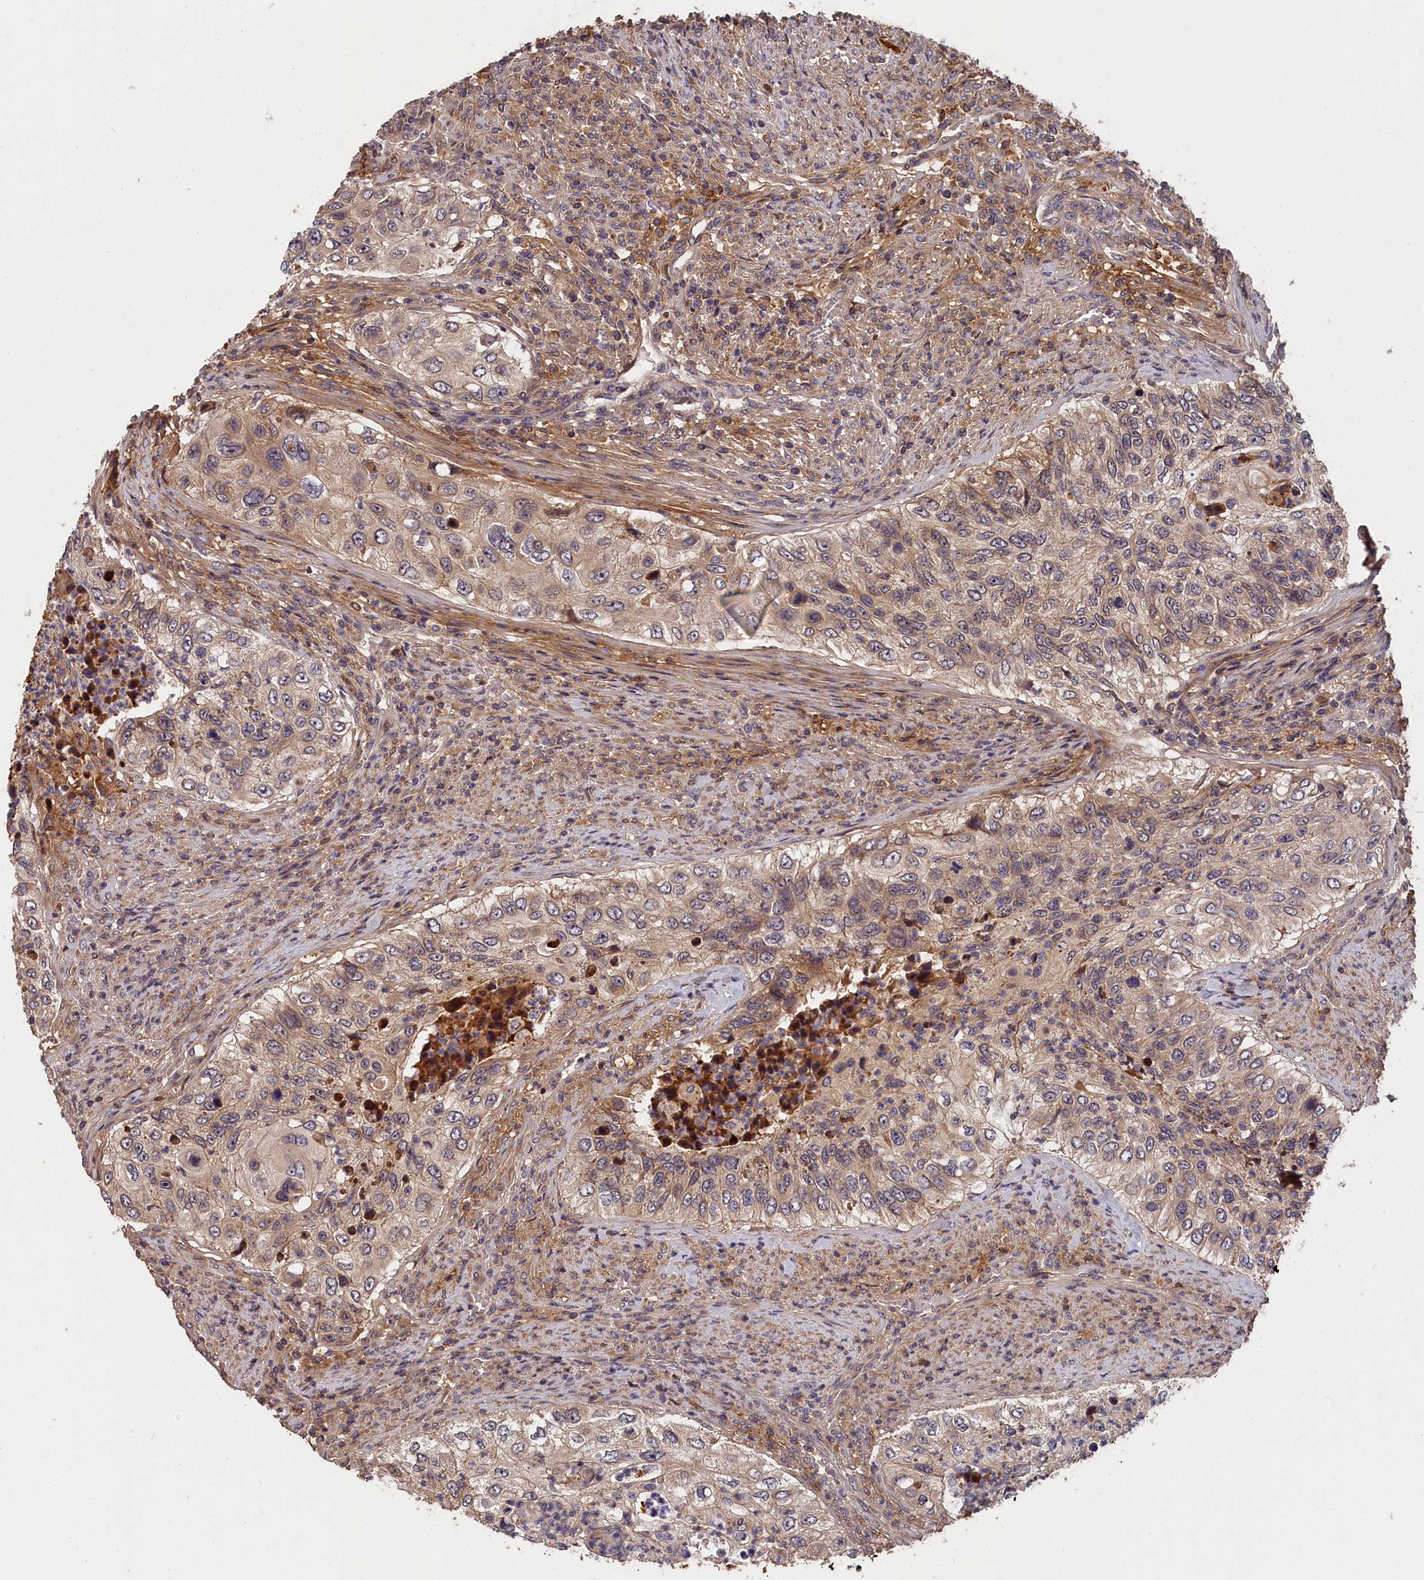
{"staining": {"intensity": "weak", "quantity": ">75%", "location": "cytoplasmic/membranous"}, "tissue": "urothelial cancer", "cell_type": "Tumor cells", "image_type": "cancer", "snomed": [{"axis": "morphology", "description": "Urothelial carcinoma, High grade"}, {"axis": "topography", "description": "Urinary bladder"}], "caption": "IHC (DAB) staining of urothelial cancer exhibits weak cytoplasmic/membranous protein staining in about >75% of tumor cells. (DAB IHC, brown staining for protein, blue staining for nuclei).", "gene": "ITIH1", "patient": {"sex": "female", "age": 60}}